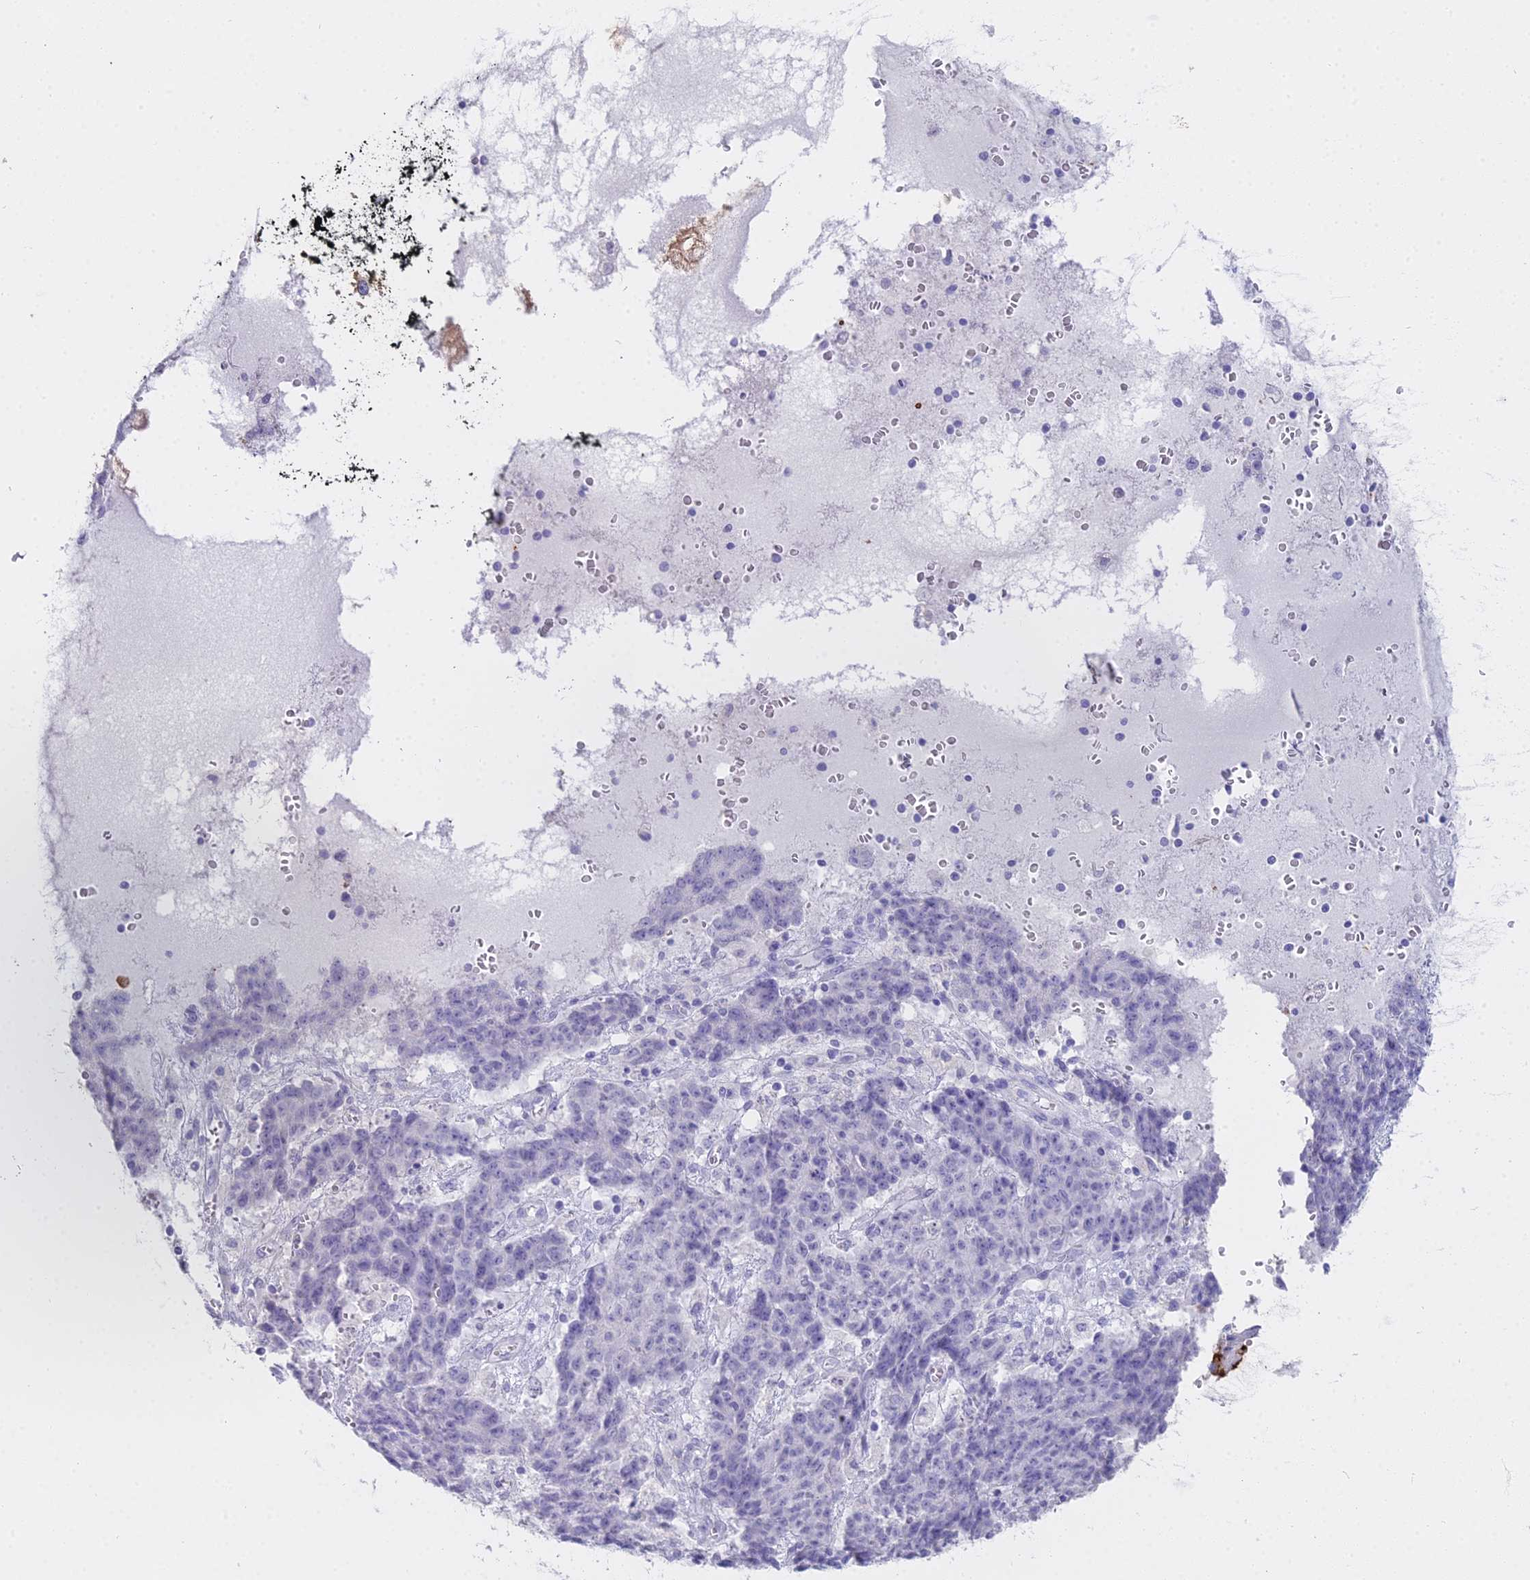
{"staining": {"intensity": "negative", "quantity": "none", "location": "none"}, "tissue": "ovarian cancer", "cell_type": "Tumor cells", "image_type": "cancer", "snomed": [{"axis": "morphology", "description": "Carcinoma, endometroid"}, {"axis": "topography", "description": "Ovary"}], "caption": "The image reveals no staining of tumor cells in ovarian cancer.", "gene": "ALPP", "patient": {"sex": "female", "age": 42}}